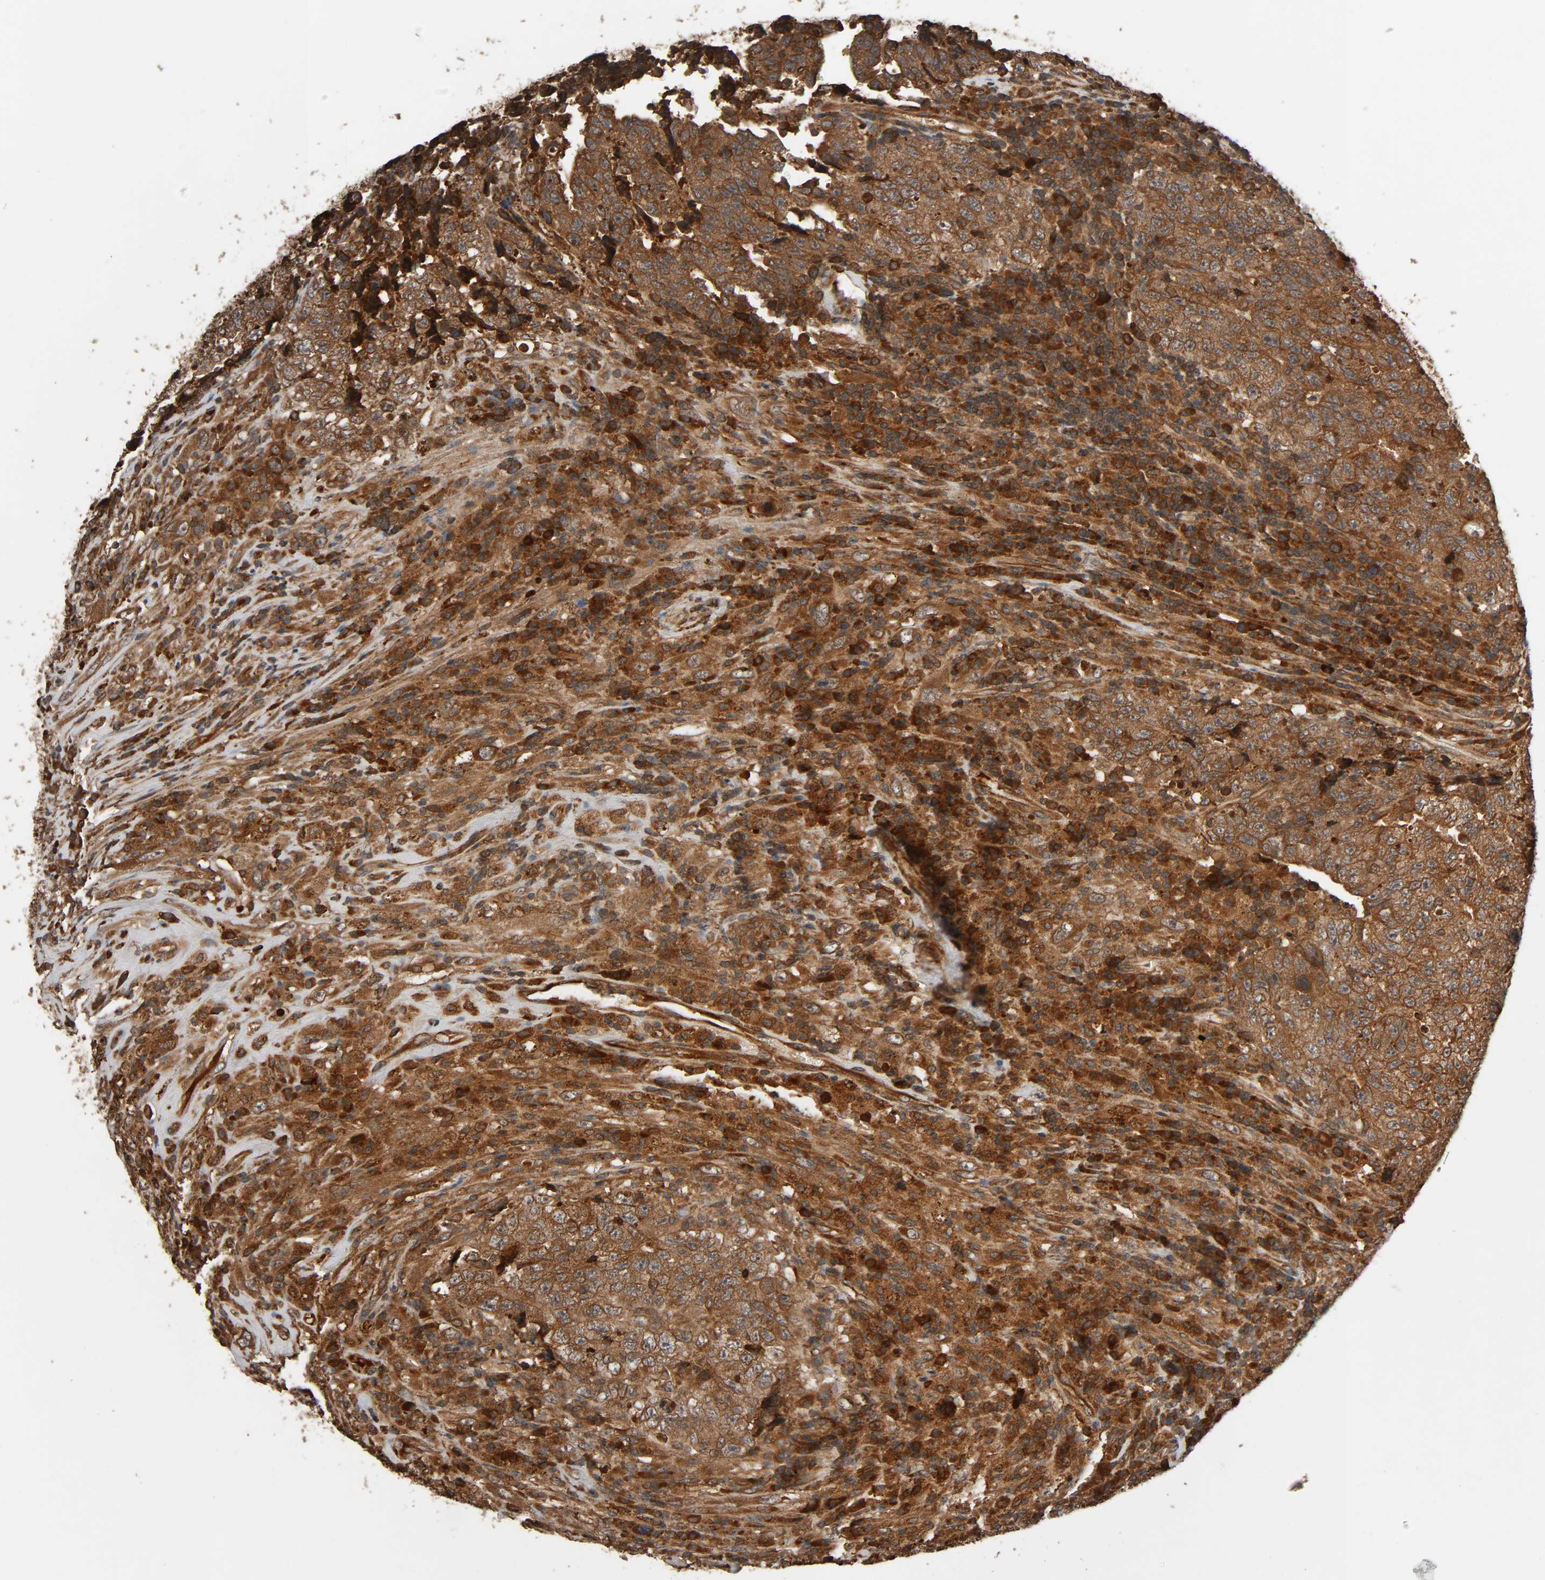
{"staining": {"intensity": "strong", "quantity": ">75%", "location": "cytoplasmic/membranous"}, "tissue": "testis cancer", "cell_type": "Tumor cells", "image_type": "cancer", "snomed": [{"axis": "morphology", "description": "Necrosis, NOS"}, {"axis": "morphology", "description": "Carcinoma, Embryonal, NOS"}, {"axis": "topography", "description": "Testis"}], "caption": "Immunohistochemistry (IHC) histopathology image of testis cancer stained for a protein (brown), which displays high levels of strong cytoplasmic/membranous expression in about >75% of tumor cells.", "gene": "MAP3K8", "patient": {"sex": "male", "age": 19}}